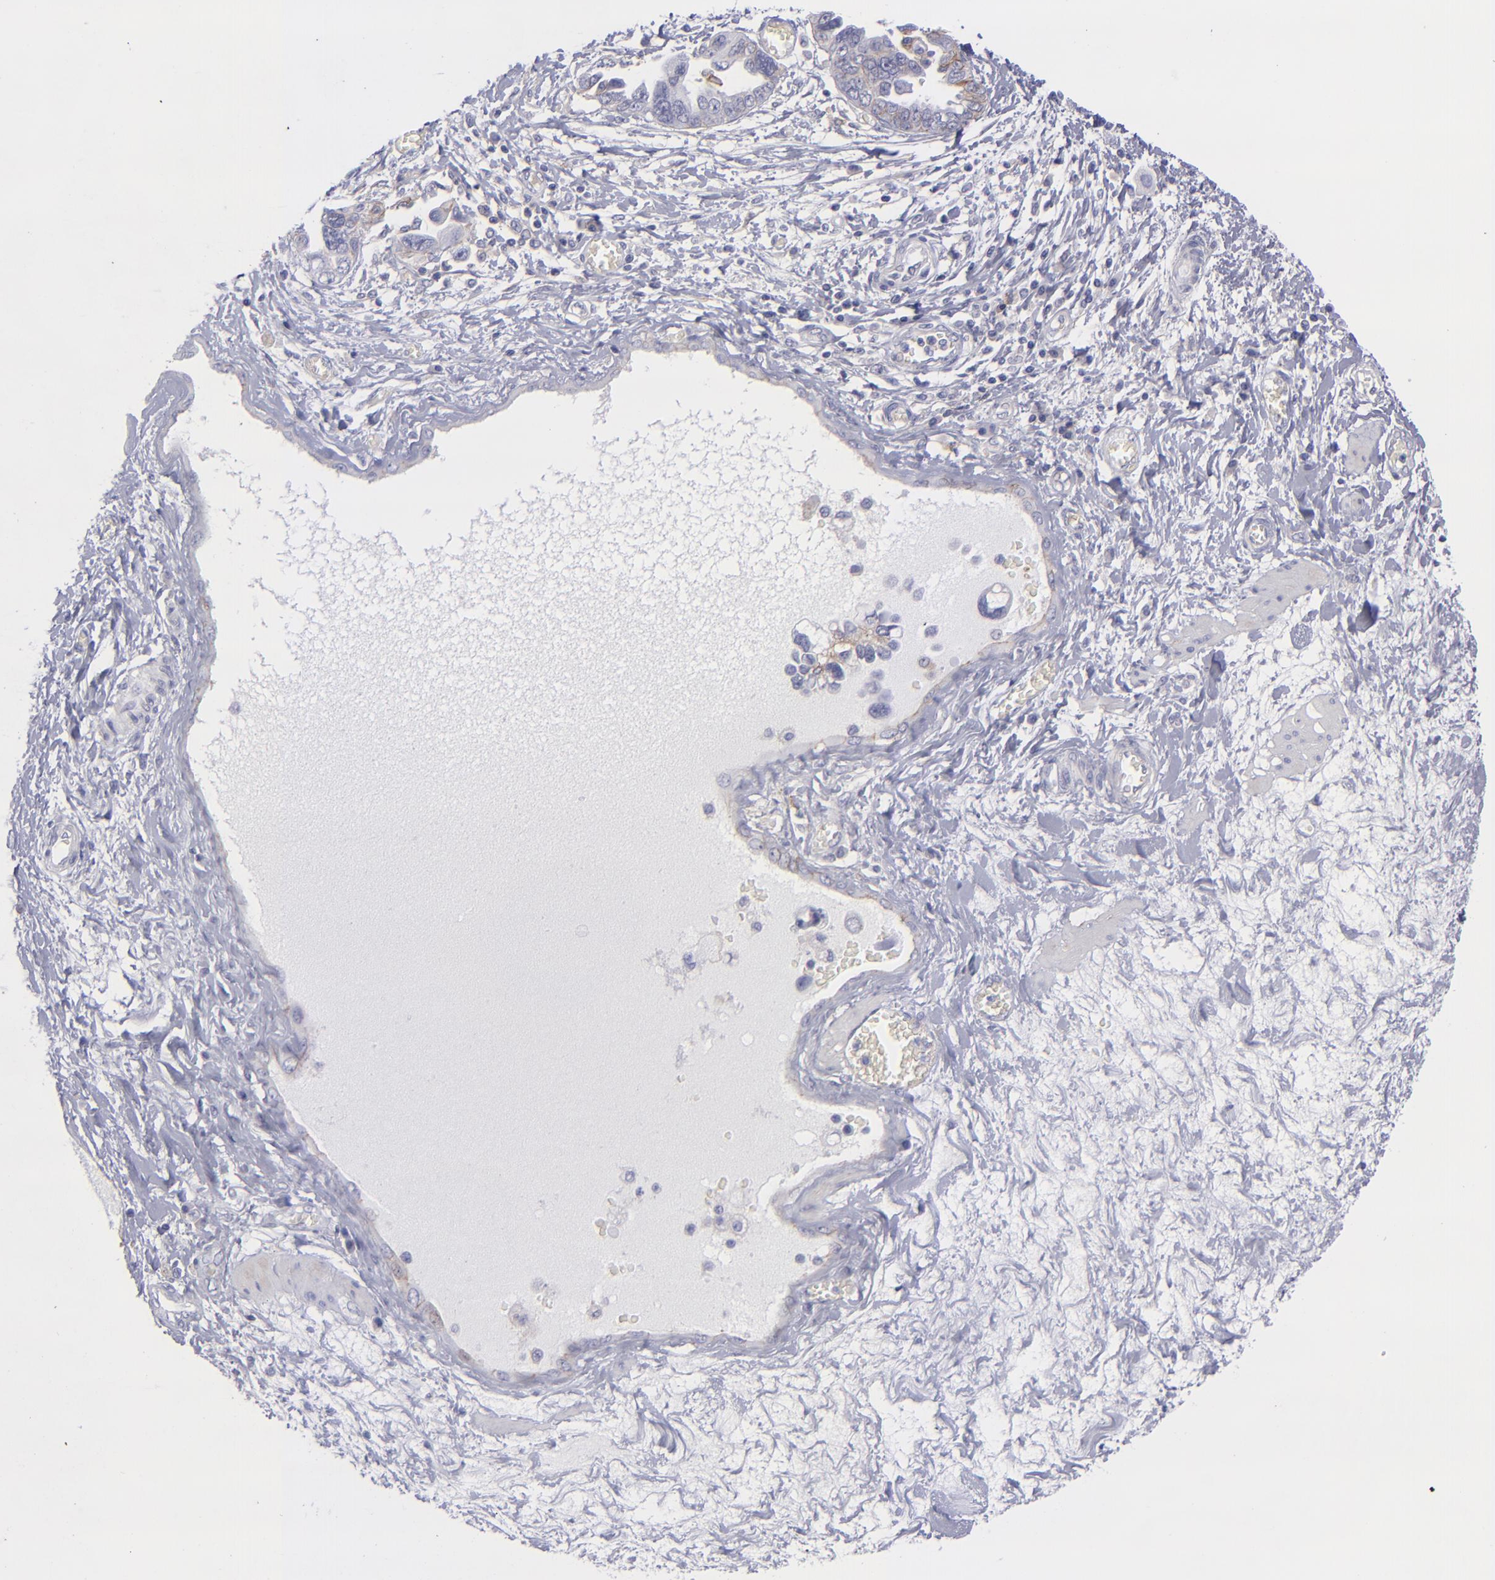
{"staining": {"intensity": "moderate", "quantity": "<25%", "location": "cytoplasmic/membranous"}, "tissue": "ovarian cancer", "cell_type": "Tumor cells", "image_type": "cancer", "snomed": [{"axis": "morphology", "description": "Cystadenocarcinoma, serous, NOS"}, {"axis": "topography", "description": "Ovary"}], "caption": "The photomicrograph shows staining of ovarian serous cystadenocarcinoma, revealing moderate cytoplasmic/membranous protein positivity (brown color) within tumor cells.", "gene": "BSG", "patient": {"sex": "female", "age": 63}}